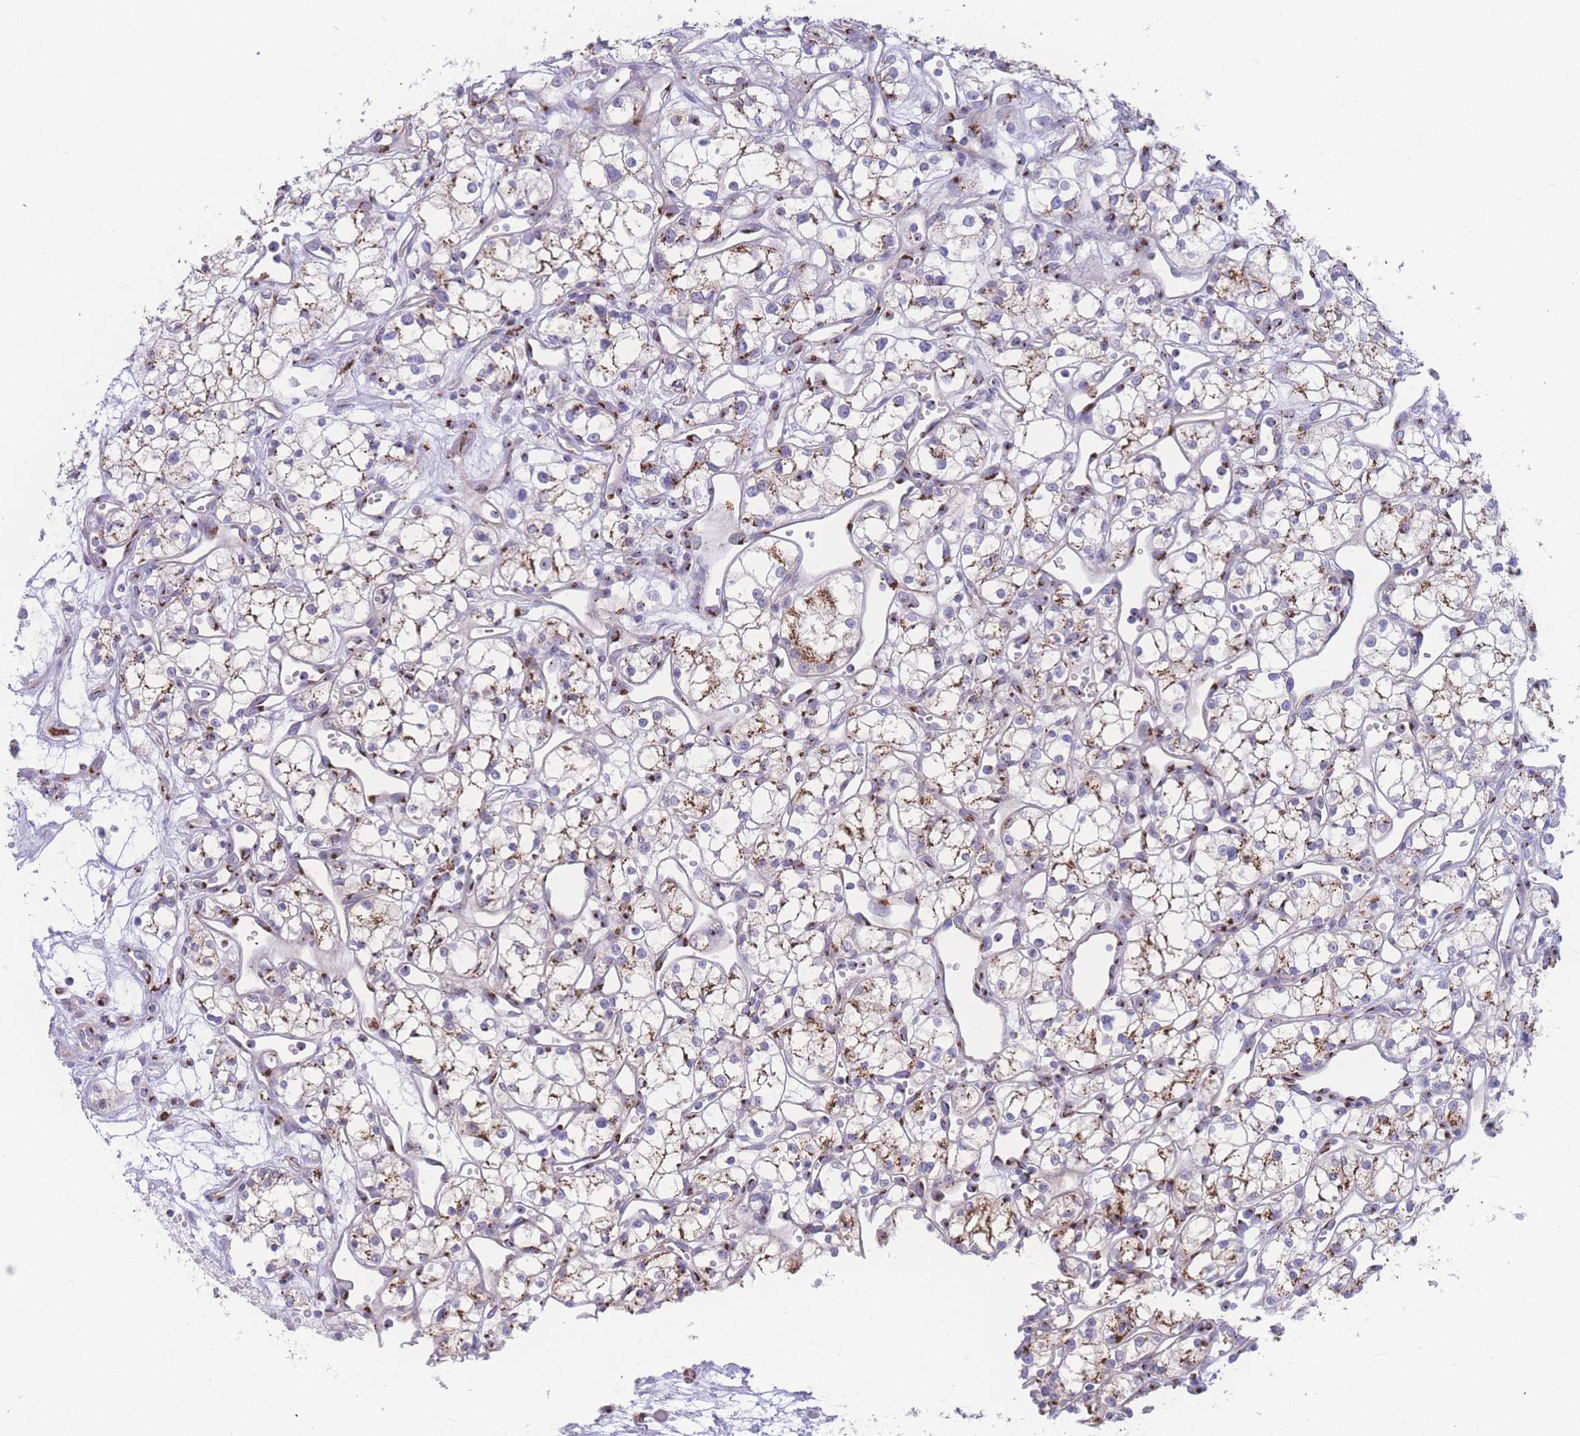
{"staining": {"intensity": "moderate", "quantity": ">75%", "location": "cytoplasmic/membranous"}, "tissue": "renal cancer", "cell_type": "Tumor cells", "image_type": "cancer", "snomed": [{"axis": "morphology", "description": "Adenocarcinoma, NOS"}, {"axis": "topography", "description": "Kidney"}], "caption": "Brown immunohistochemical staining in human renal cancer exhibits moderate cytoplasmic/membranous expression in about >75% of tumor cells. (Stains: DAB (3,3'-diaminobenzidine) in brown, nuclei in blue, Microscopy: brightfield microscopy at high magnification).", "gene": "GOLM2", "patient": {"sex": "male", "age": 59}}